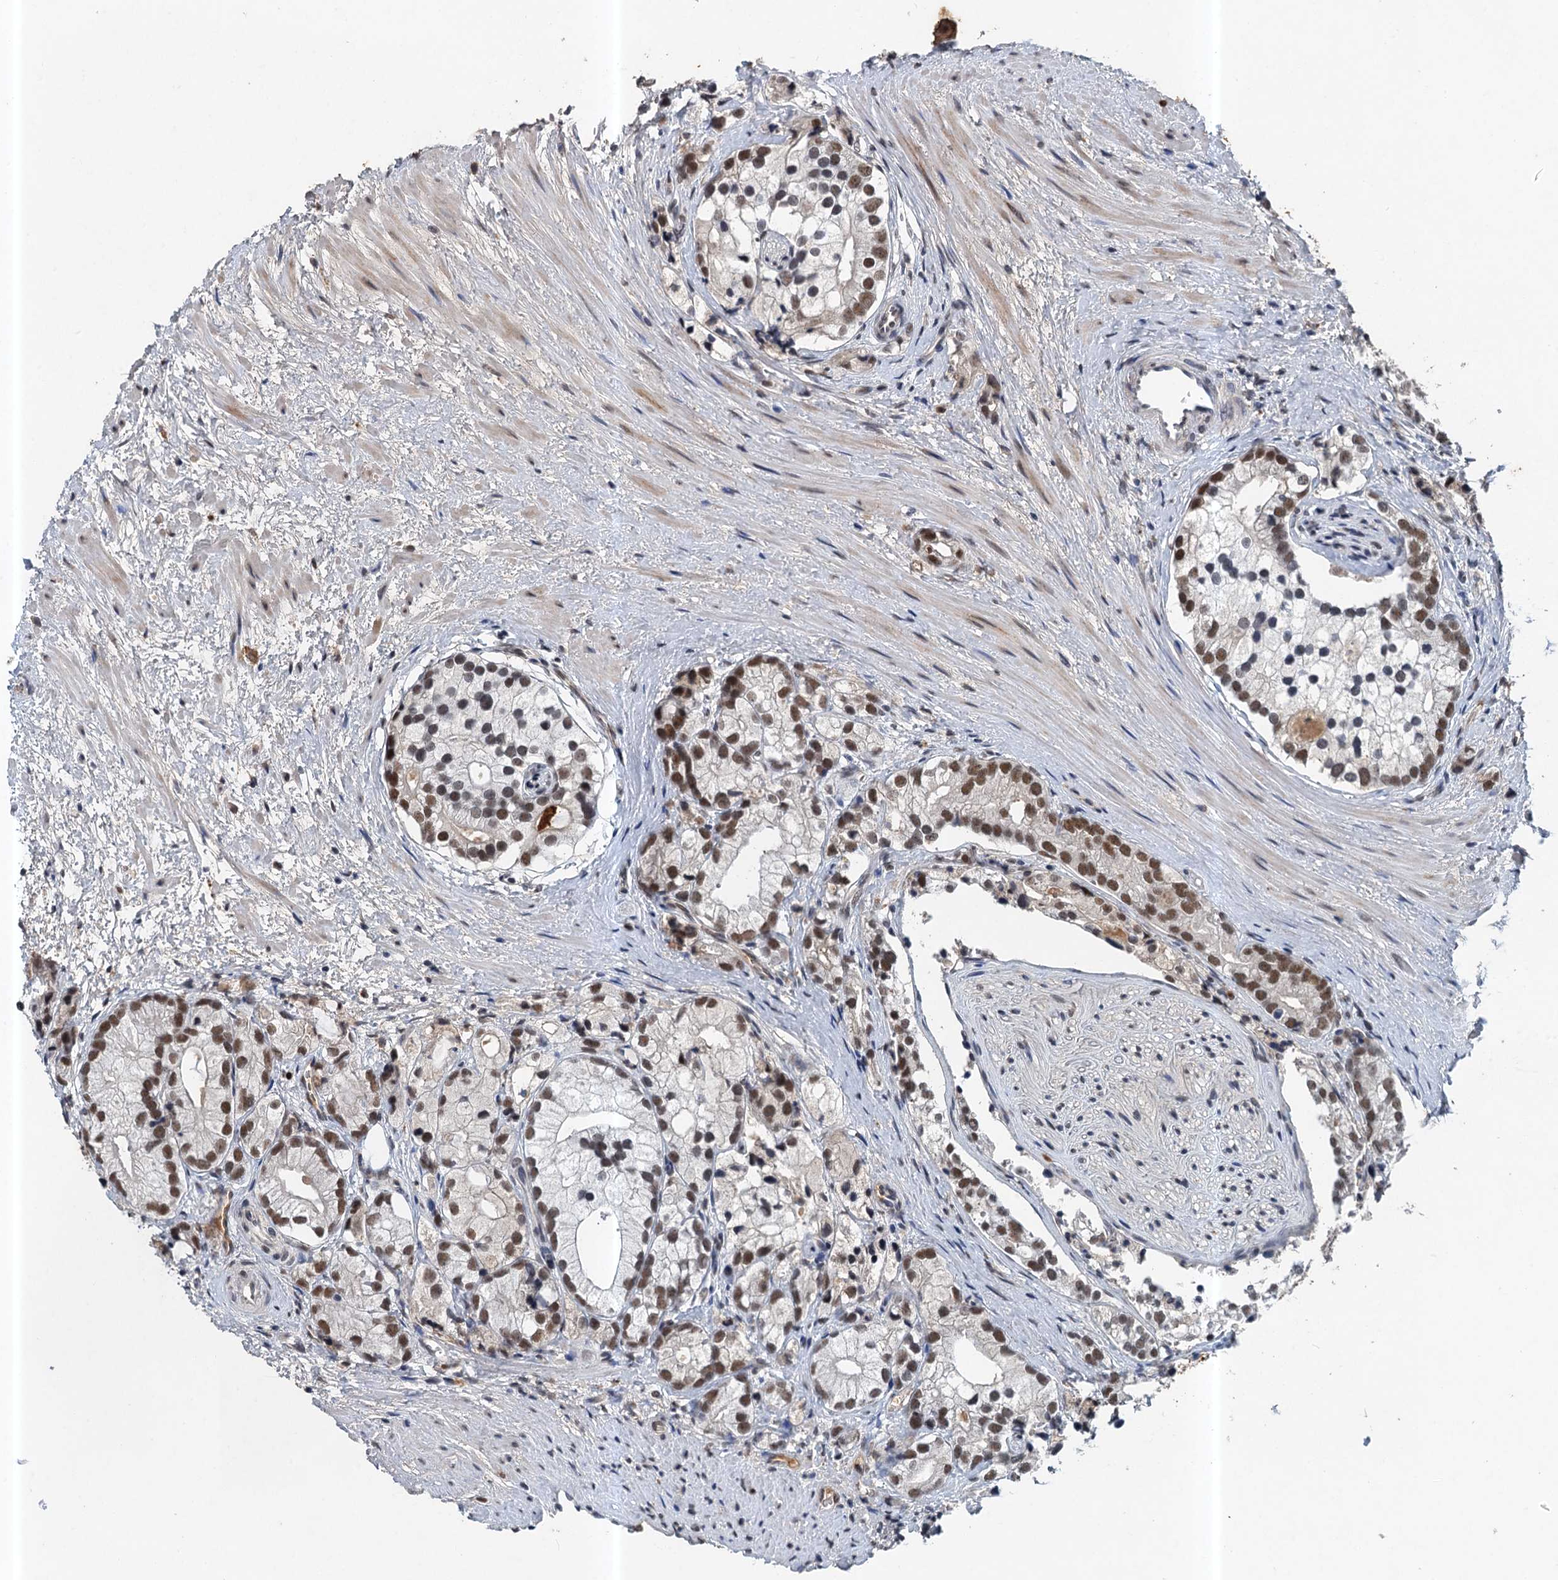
{"staining": {"intensity": "moderate", "quantity": "25%-75%", "location": "nuclear"}, "tissue": "prostate cancer", "cell_type": "Tumor cells", "image_type": "cancer", "snomed": [{"axis": "morphology", "description": "Adenocarcinoma, High grade"}, {"axis": "topography", "description": "Prostate"}], "caption": "This photomicrograph exhibits prostate adenocarcinoma (high-grade) stained with immunohistochemistry to label a protein in brown. The nuclear of tumor cells show moderate positivity for the protein. Nuclei are counter-stained blue.", "gene": "CSTF3", "patient": {"sex": "male", "age": 75}}